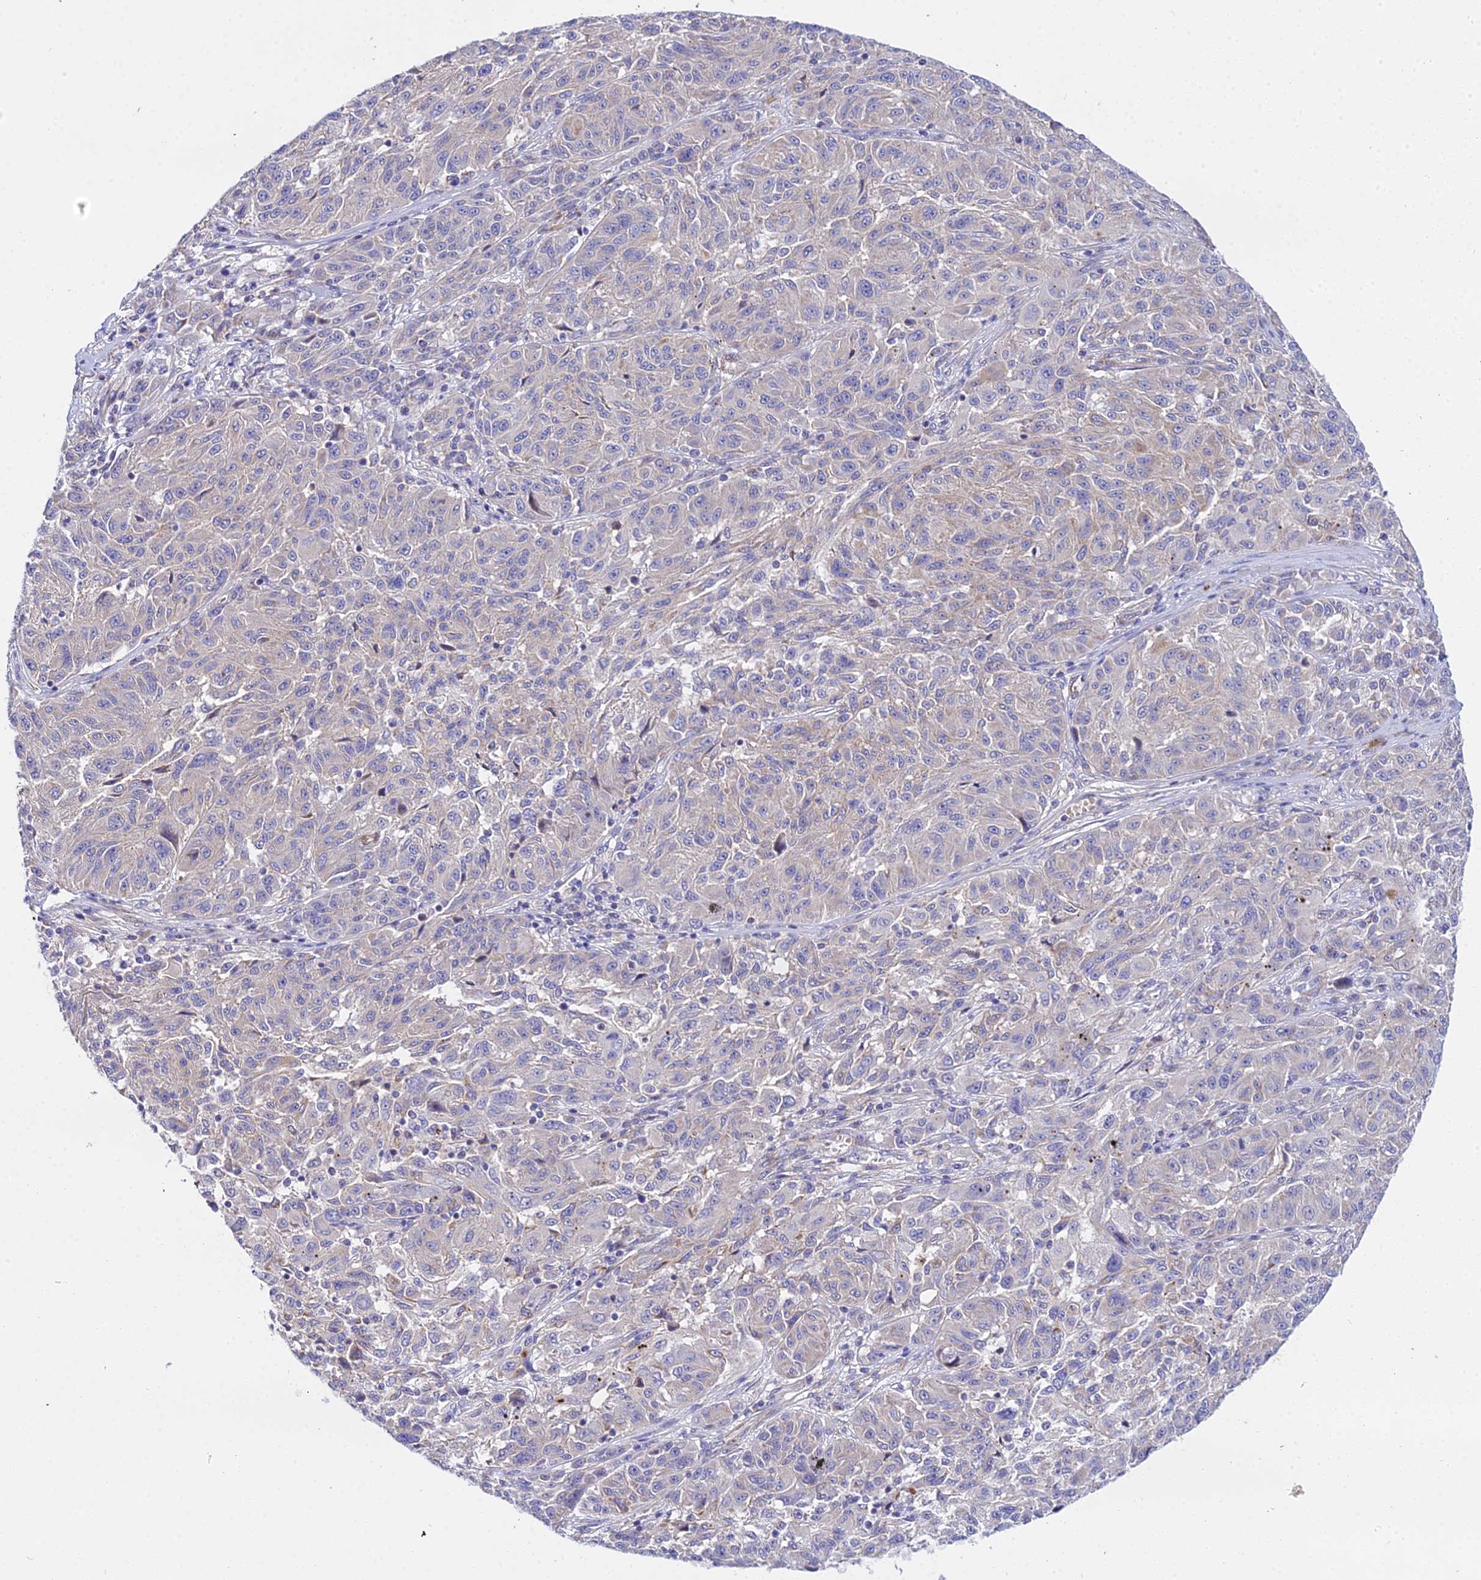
{"staining": {"intensity": "negative", "quantity": "none", "location": "none"}, "tissue": "melanoma", "cell_type": "Tumor cells", "image_type": "cancer", "snomed": [{"axis": "morphology", "description": "Malignant melanoma, NOS"}, {"axis": "topography", "description": "Skin"}], "caption": "A histopathology image of human melanoma is negative for staining in tumor cells. The staining was performed using DAB (3,3'-diaminobenzidine) to visualize the protein expression in brown, while the nuclei were stained in blue with hematoxylin (Magnification: 20x).", "gene": "ACOT2", "patient": {"sex": "male", "age": 53}}